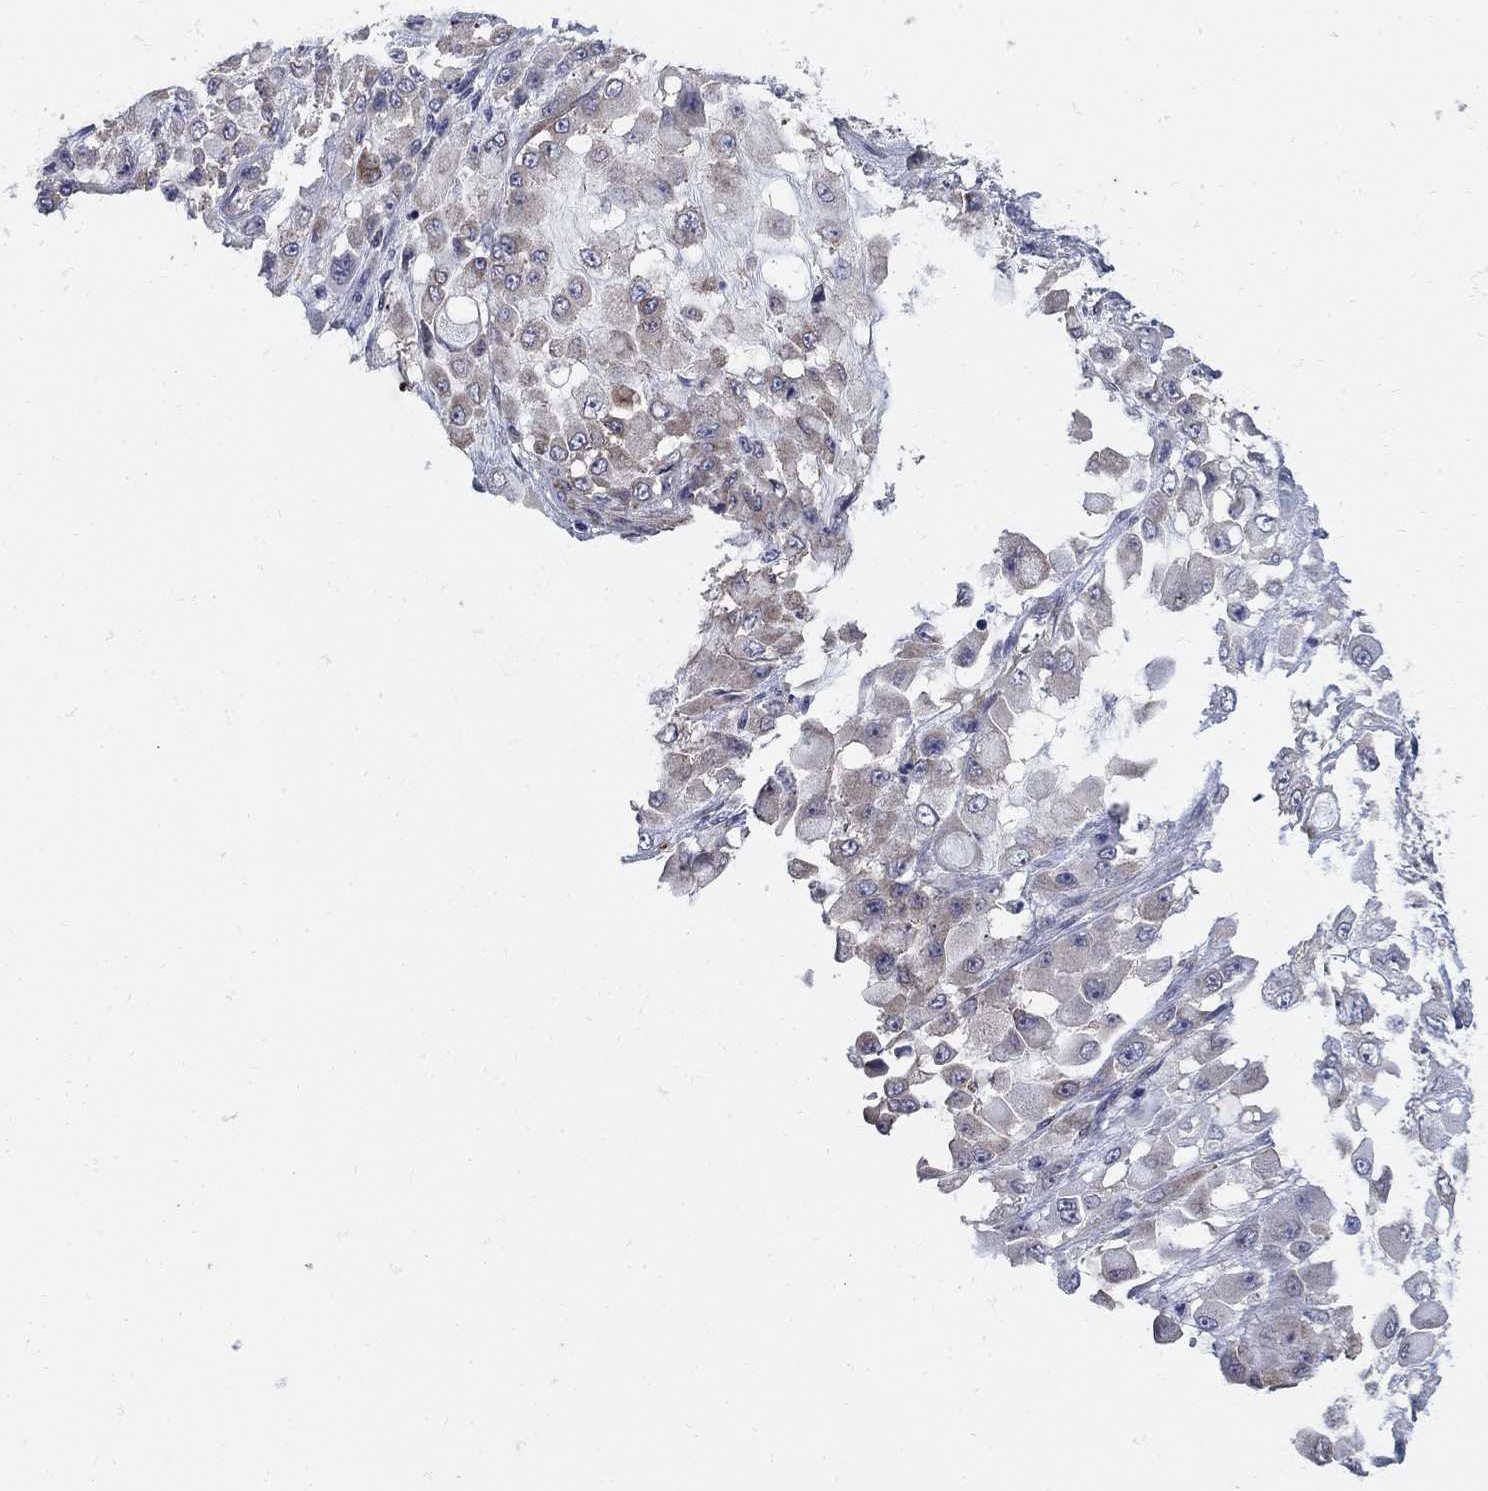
{"staining": {"intensity": "weak", "quantity": "<25%", "location": "cytoplasmic/membranous"}, "tissue": "stomach cancer", "cell_type": "Tumor cells", "image_type": "cancer", "snomed": [{"axis": "morphology", "description": "Adenocarcinoma, NOS"}, {"axis": "topography", "description": "Stomach"}], "caption": "Immunohistochemistry micrograph of human stomach cancer stained for a protein (brown), which reveals no positivity in tumor cells.", "gene": "SEPTIN8", "patient": {"sex": "female", "age": 76}}